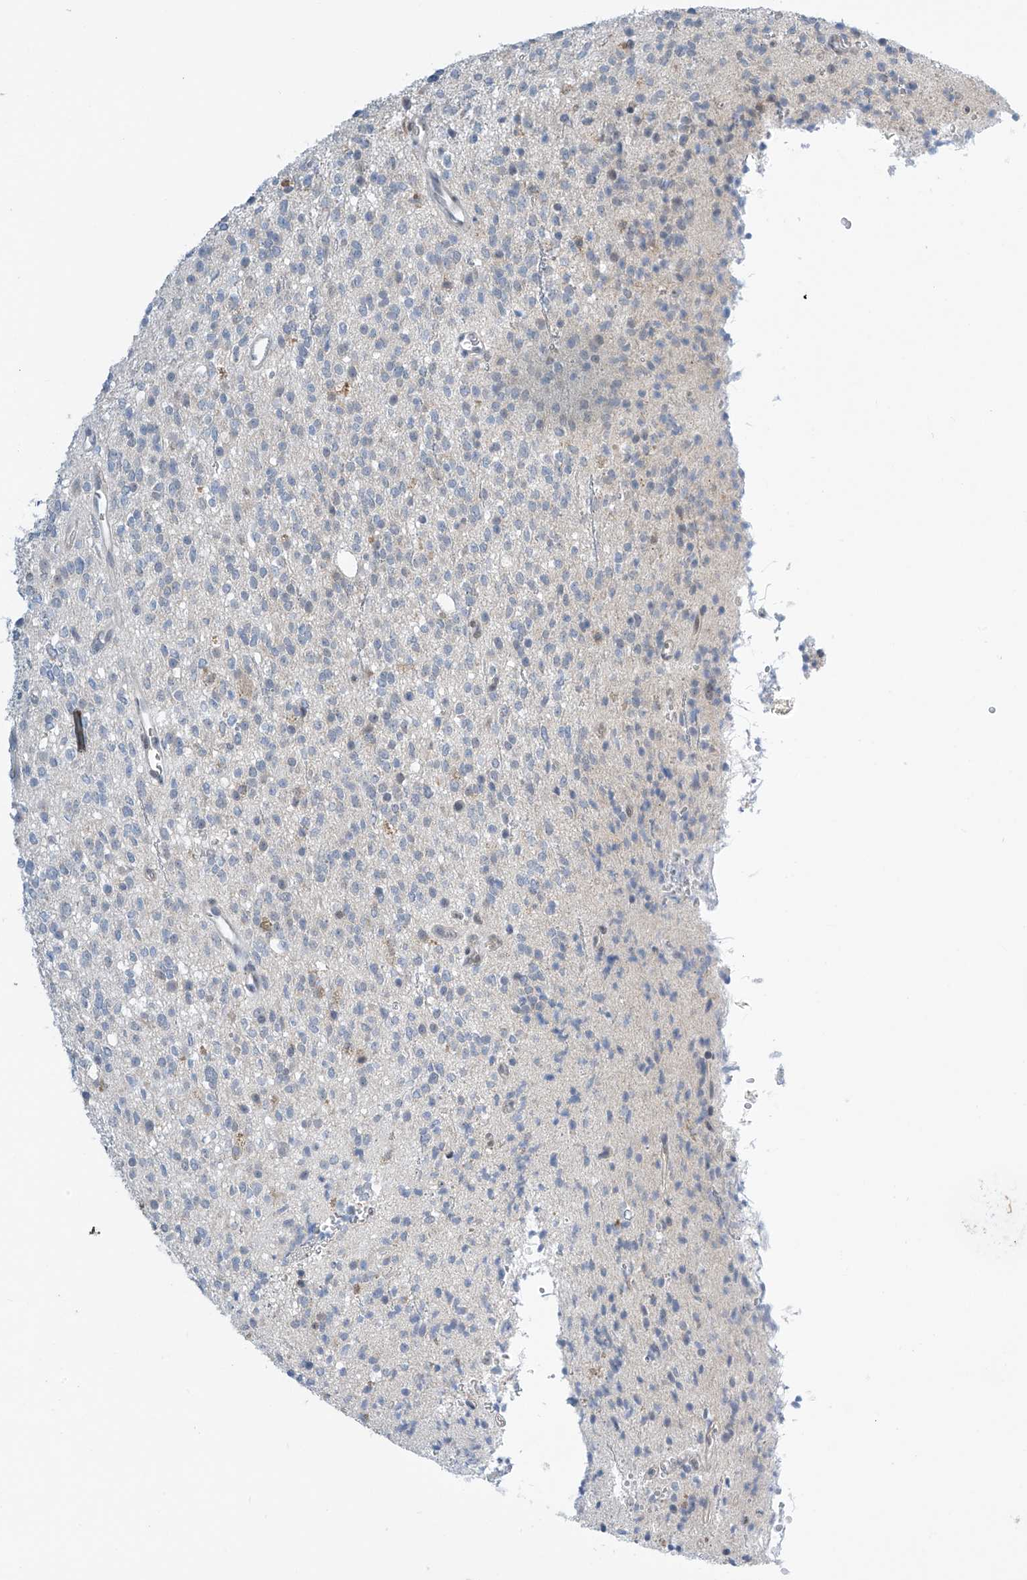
{"staining": {"intensity": "negative", "quantity": "none", "location": "none"}, "tissue": "glioma", "cell_type": "Tumor cells", "image_type": "cancer", "snomed": [{"axis": "morphology", "description": "Glioma, malignant, High grade"}, {"axis": "topography", "description": "Brain"}], "caption": "A histopathology image of human malignant glioma (high-grade) is negative for staining in tumor cells.", "gene": "APLF", "patient": {"sex": "male", "age": 34}}